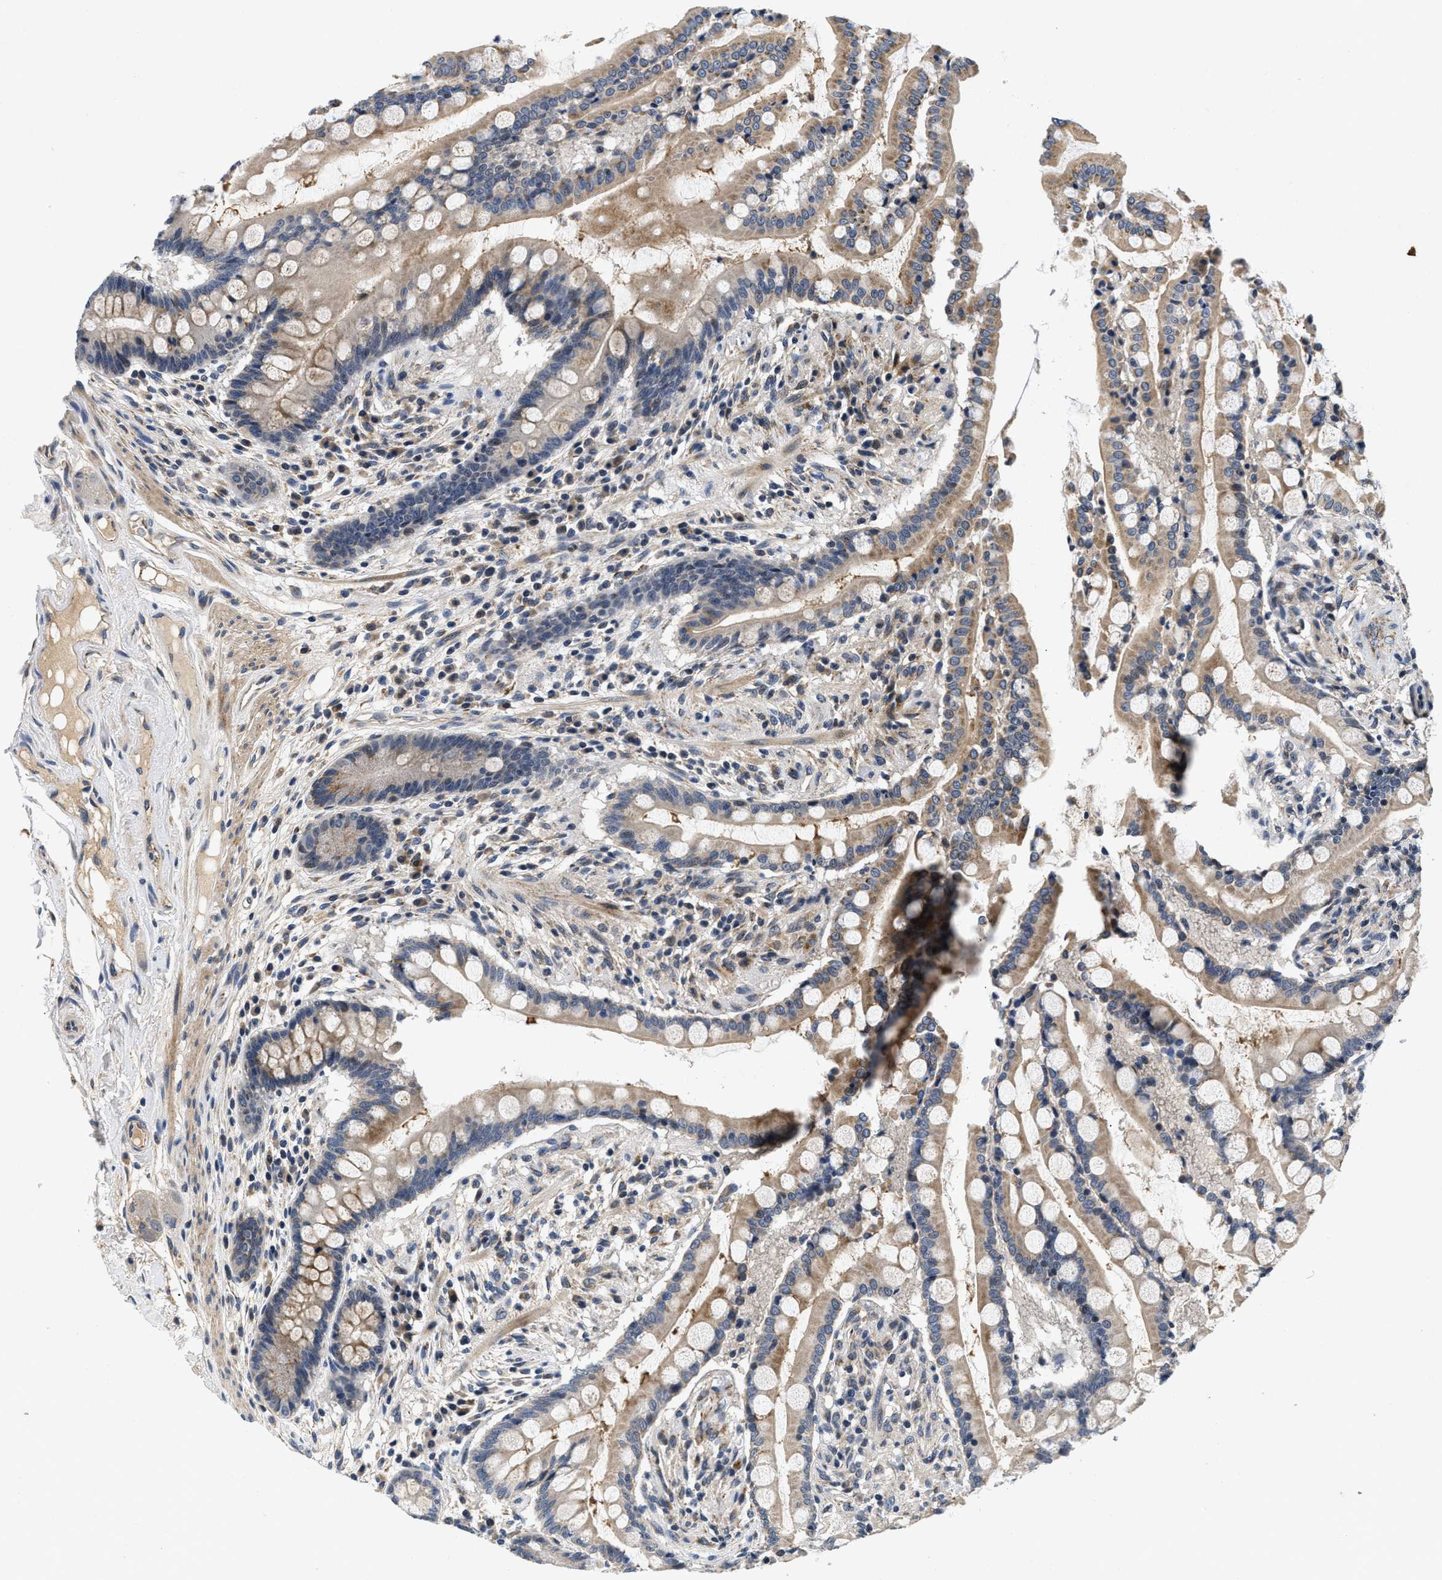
{"staining": {"intensity": "negative", "quantity": "none", "location": "none"}, "tissue": "colon", "cell_type": "Endothelial cells", "image_type": "normal", "snomed": [{"axis": "morphology", "description": "Normal tissue, NOS"}, {"axis": "topography", "description": "Colon"}], "caption": "High magnification brightfield microscopy of unremarkable colon stained with DAB (brown) and counterstained with hematoxylin (blue): endothelial cells show no significant positivity.", "gene": "PDP1", "patient": {"sex": "male", "age": 73}}